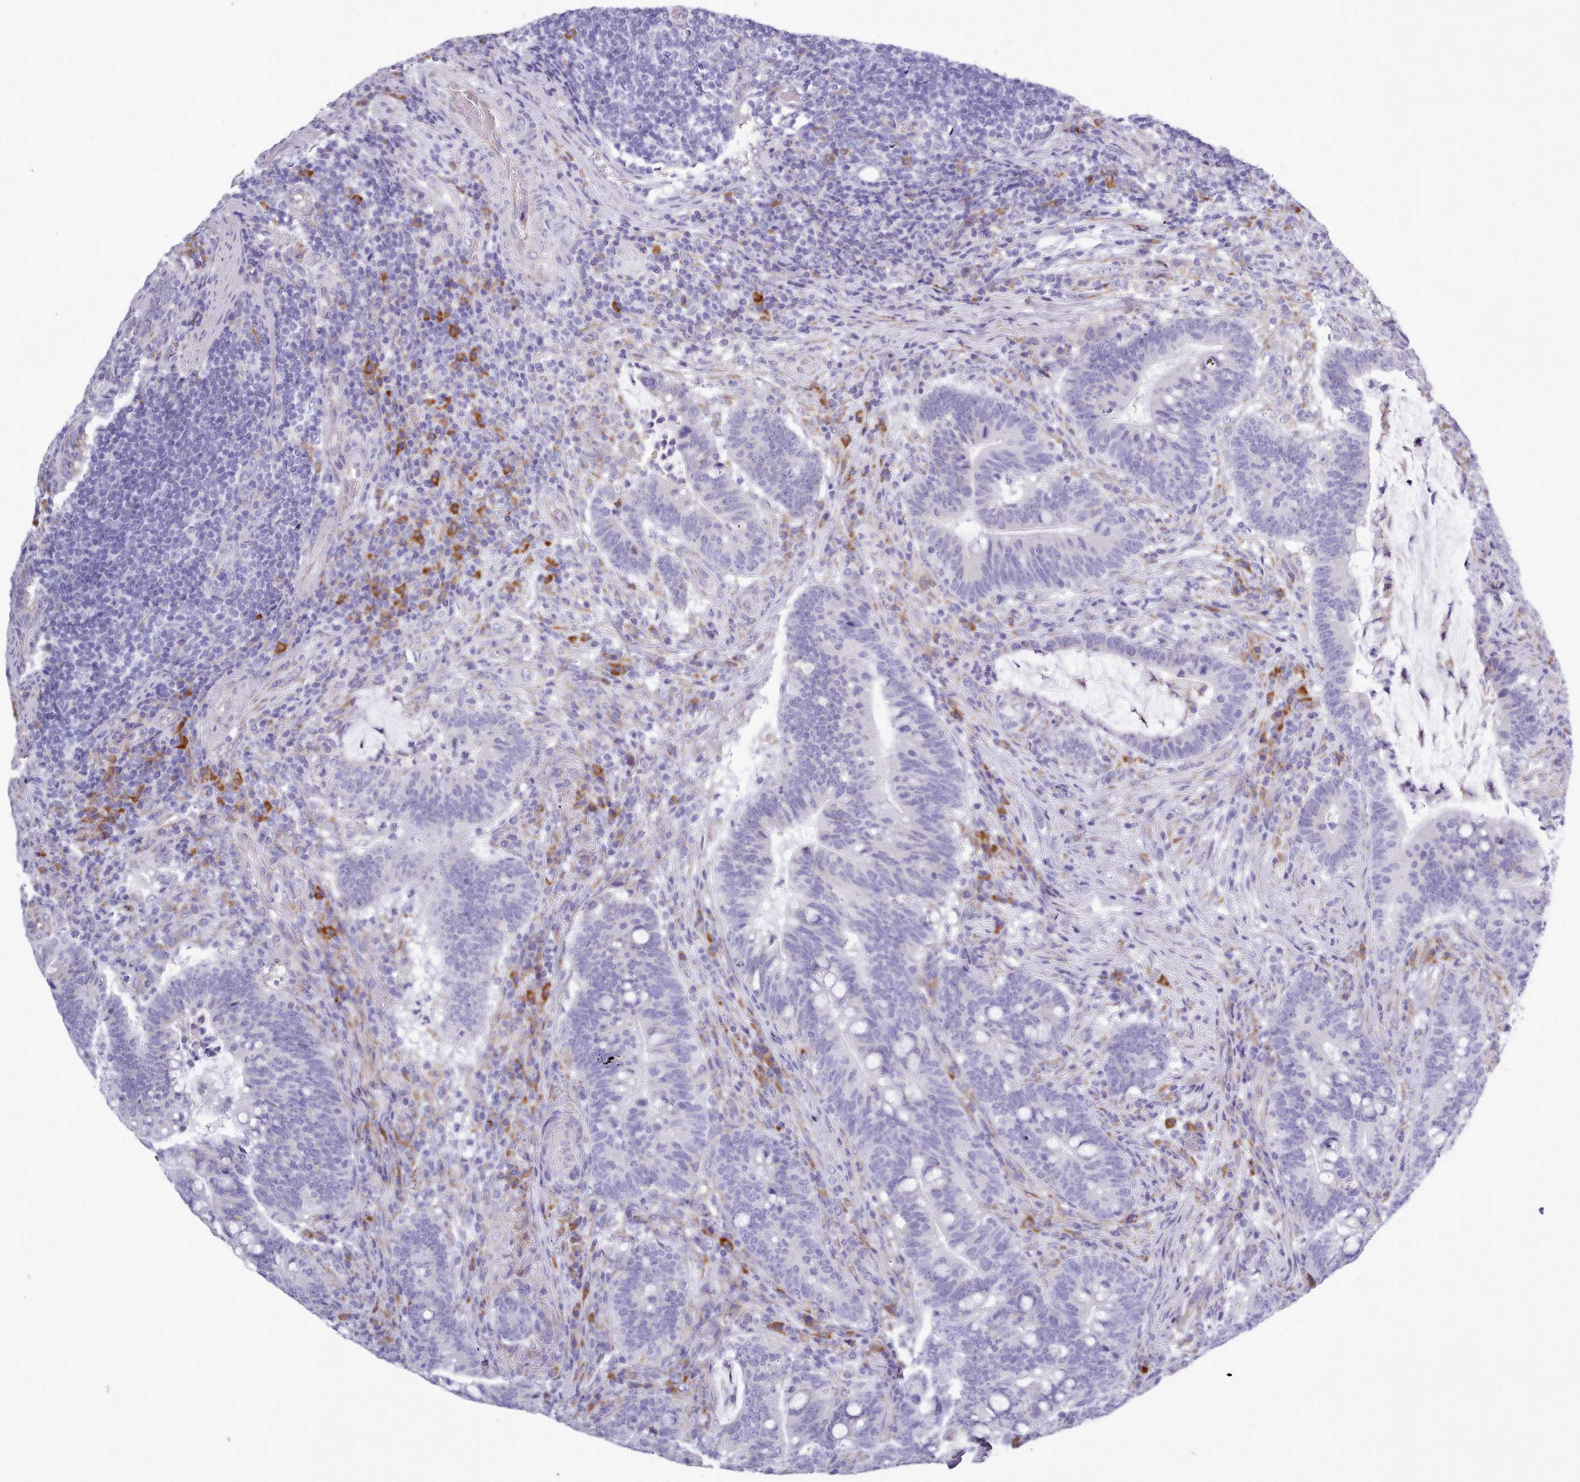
{"staining": {"intensity": "negative", "quantity": "none", "location": "none"}, "tissue": "colorectal cancer", "cell_type": "Tumor cells", "image_type": "cancer", "snomed": [{"axis": "morphology", "description": "Normal tissue, NOS"}, {"axis": "morphology", "description": "Adenocarcinoma, NOS"}, {"axis": "topography", "description": "Colon"}], "caption": "IHC histopathology image of neoplastic tissue: human colorectal cancer (adenocarcinoma) stained with DAB (3,3'-diaminobenzidine) displays no significant protein positivity in tumor cells. (DAB immunohistochemistry with hematoxylin counter stain).", "gene": "XKR8", "patient": {"sex": "female", "age": 66}}